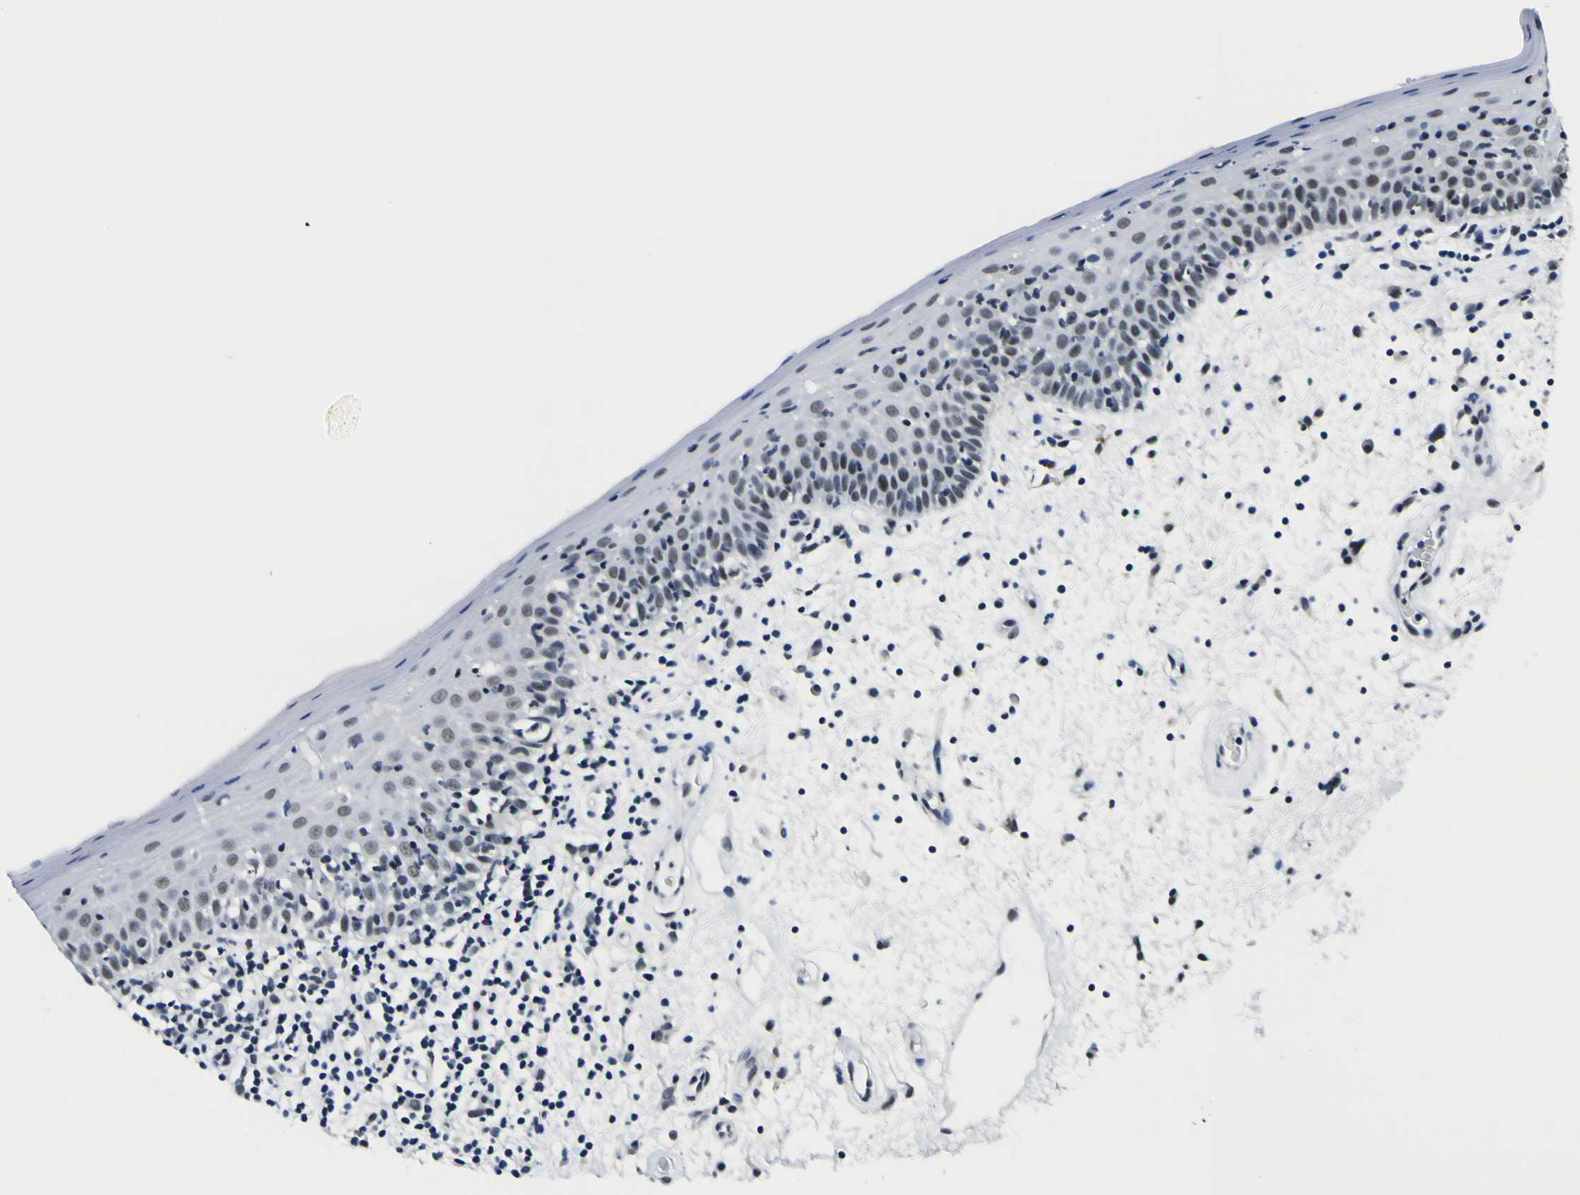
{"staining": {"intensity": "weak", "quantity": ">75%", "location": "nuclear"}, "tissue": "oral mucosa", "cell_type": "Squamous epithelial cells", "image_type": "normal", "snomed": [{"axis": "morphology", "description": "Normal tissue, NOS"}, {"axis": "morphology", "description": "Squamous cell carcinoma, NOS"}, {"axis": "topography", "description": "Skeletal muscle"}, {"axis": "topography", "description": "Oral tissue"}, {"axis": "topography", "description": "Head-Neck"}], "caption": "IHC (DAB) staining of unremarkable human oral mucosa shows weak nuclear protein expression in about >75% of squamous epithelial cells.", "gene": "SP1", "patient": {"sex": "male", "age": 71}}